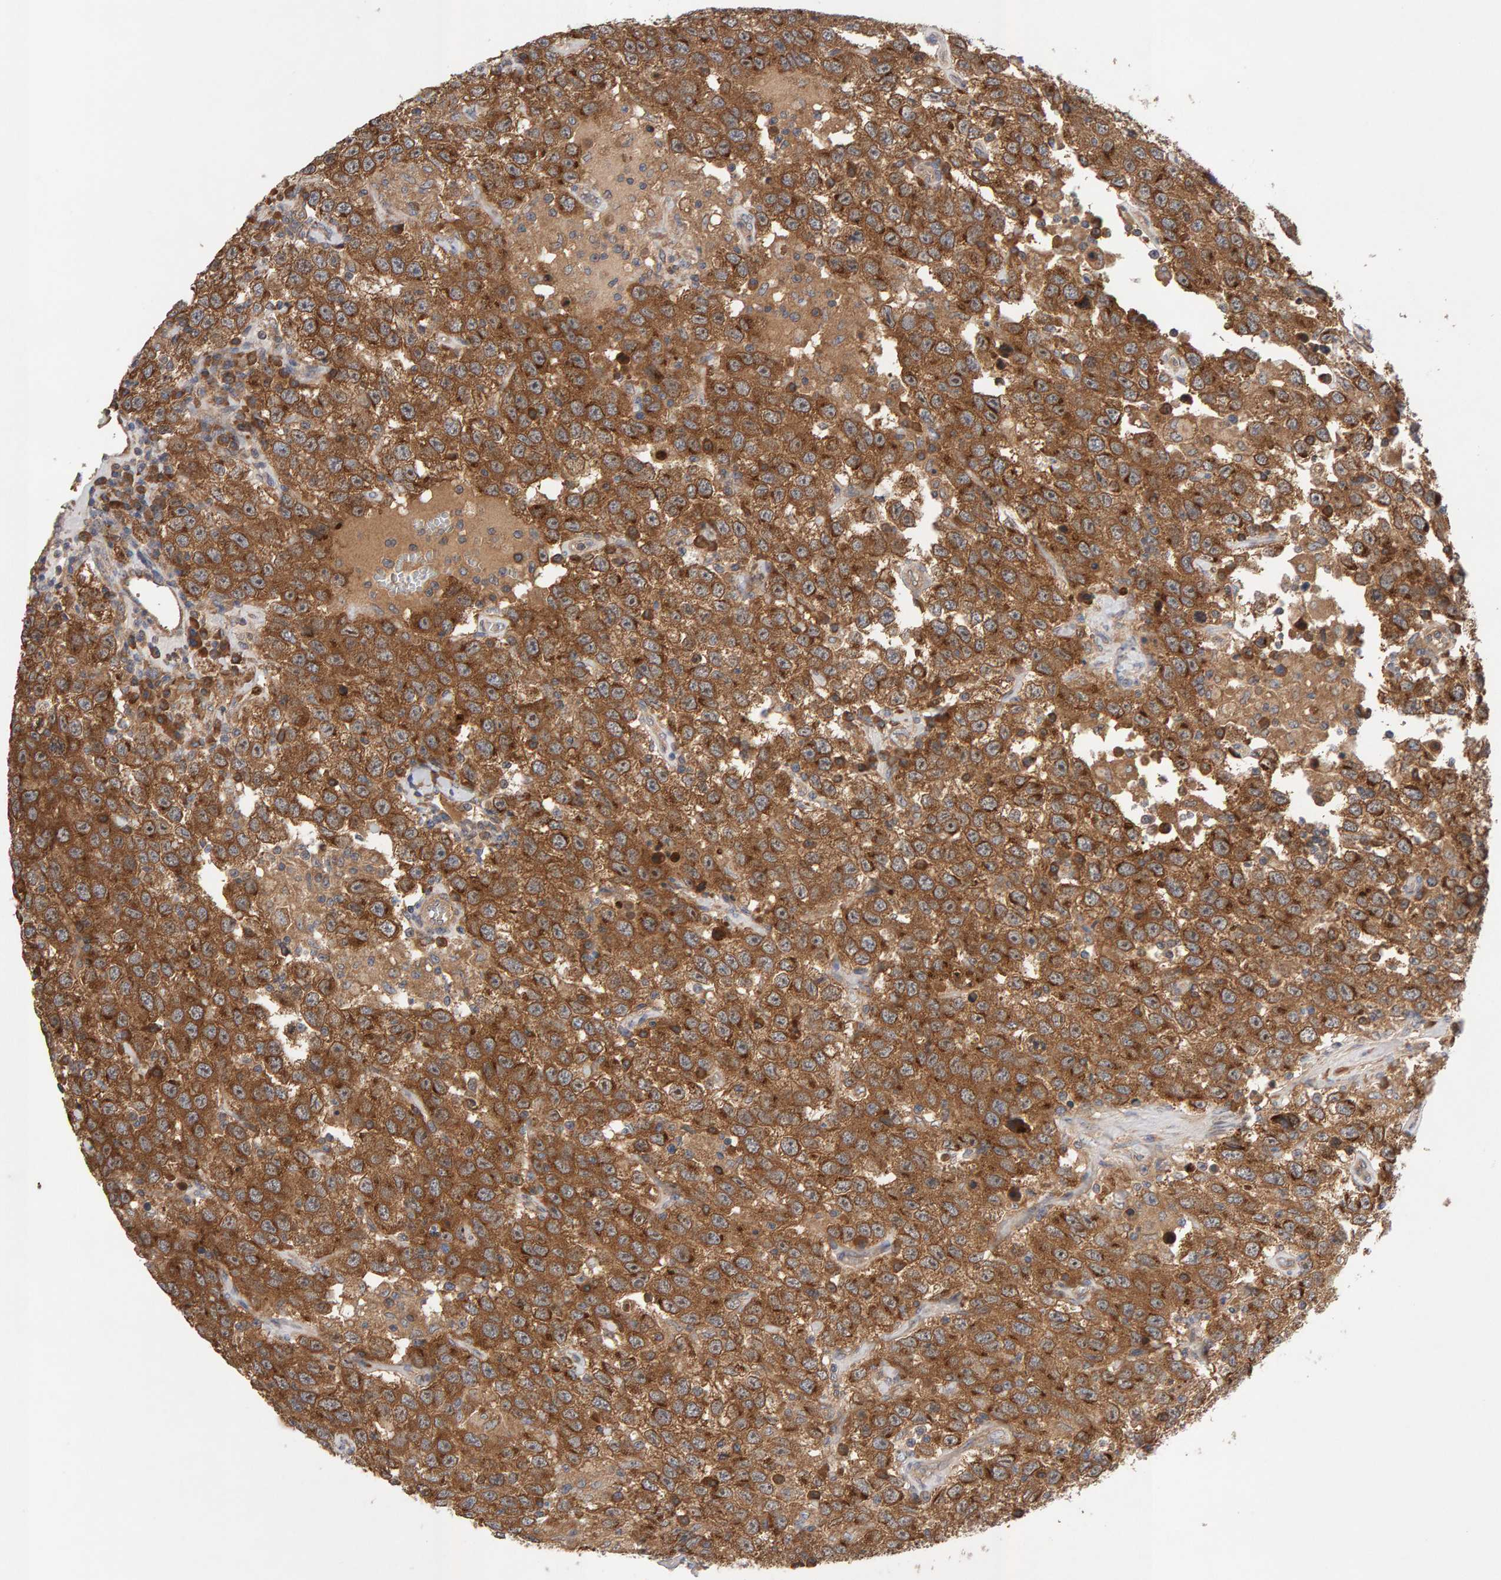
{"staining": {"intensity": "strong", "quantity": ">75%", "location": "cytoplasmic/membranous"}, "tissue": "testis cancer", "cell_type": "Tumor cells", "image_type": "cancer", "snomed": [{"axis": "morphology", "description": "Seminoma, NOS"}, {"axis": "topography", "description": "Testis"}], "caption": "Immunohistochemistry image of neoplastic tissue: seminoma (testis) stained using immunohistochemistry (IHC) displays high levels of strong protein expression localized specifically in the cytoplasmic/membranous of tumor cells, appearing as a cytoplasmic/membranous brown color.", "gene": "RNF19A", "patient": {"sex": "male", "age": 41}}